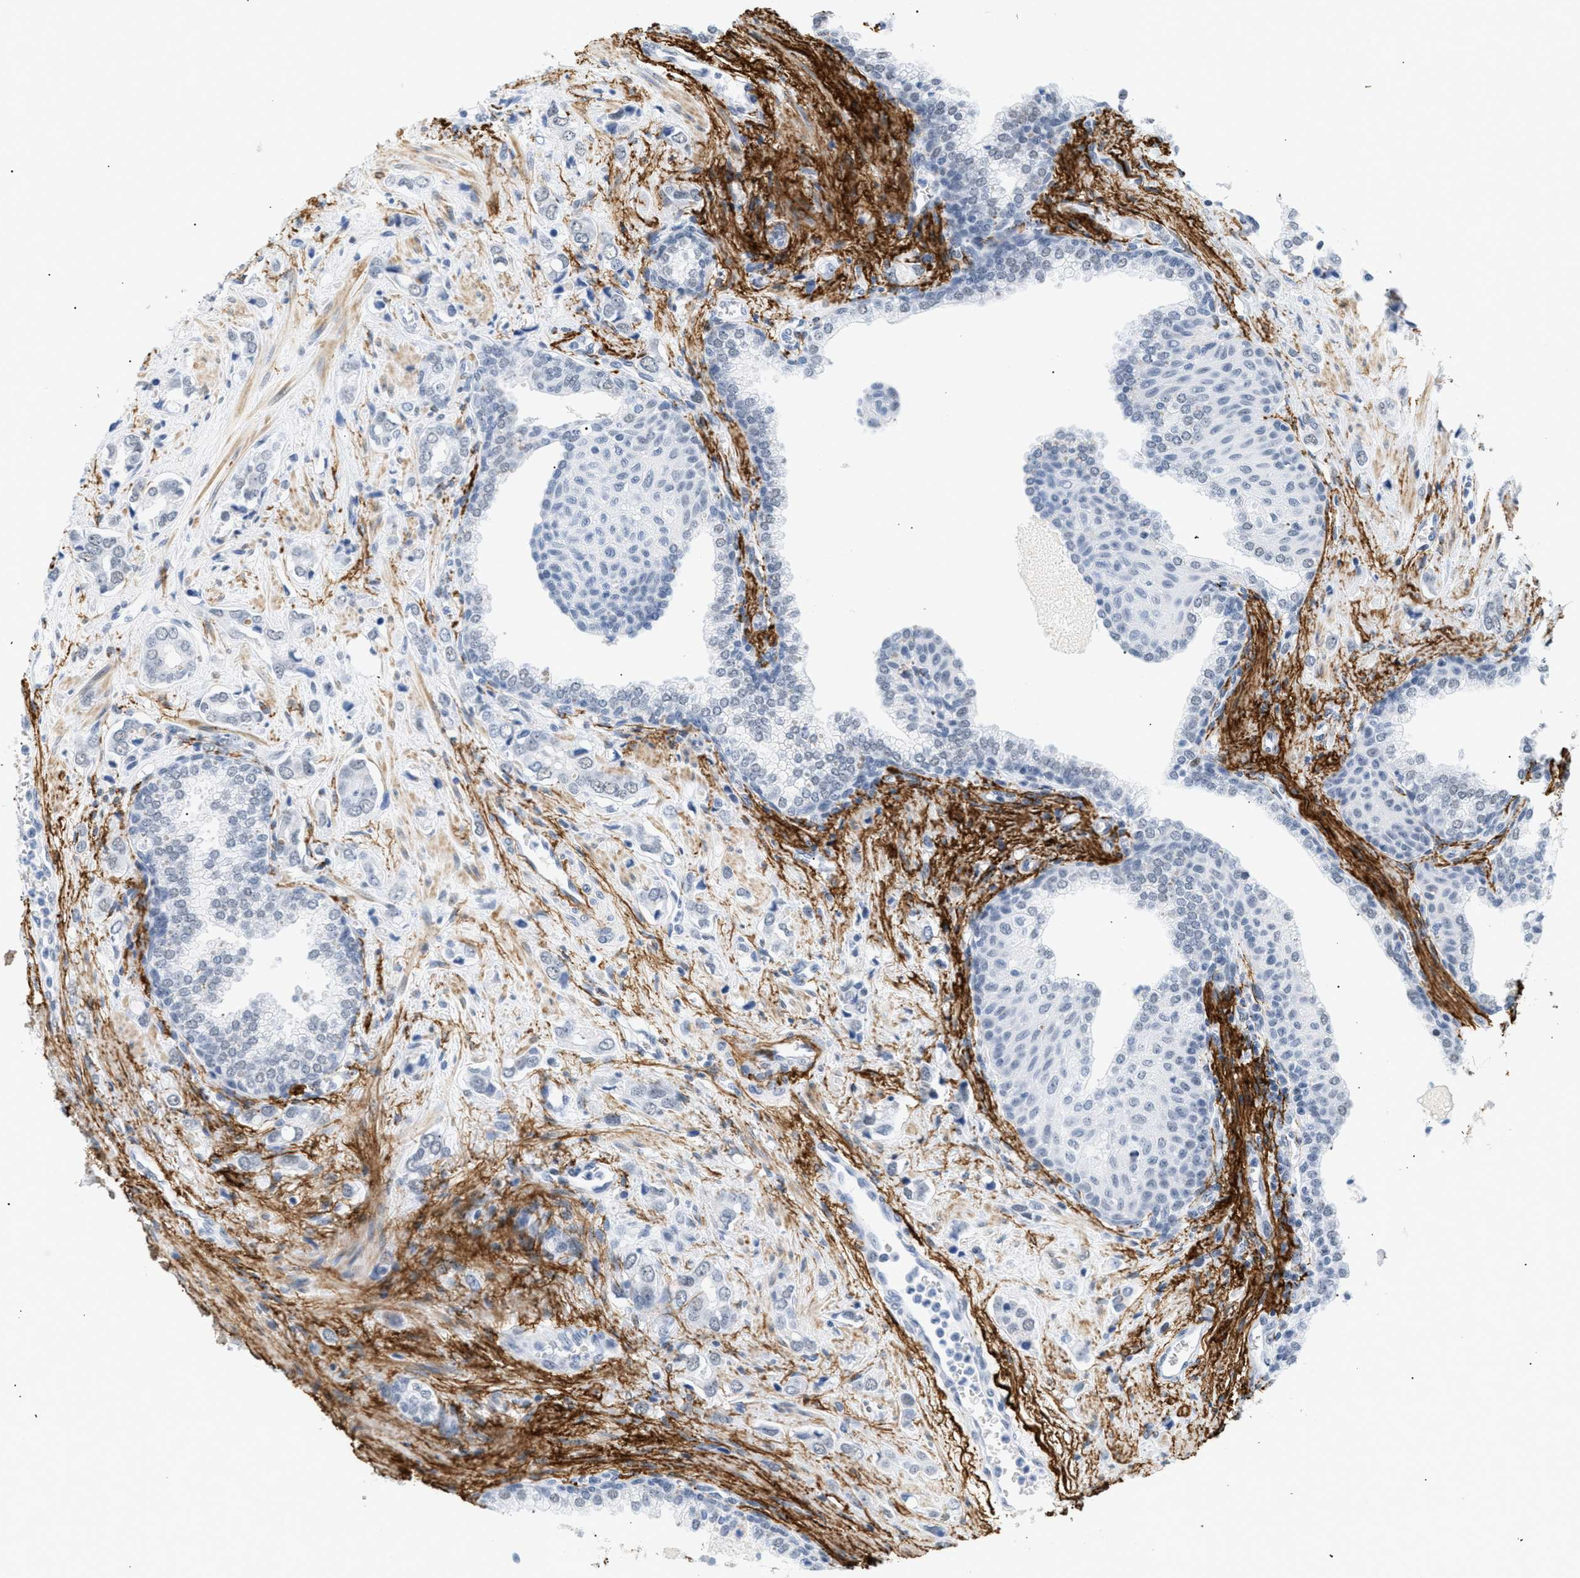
{"staining": {"intensity": "weak", "quantity": "<25%", "location": "nuclear"}, "tissue": "prostate cancer", "cell_type": "Tumor cells", "image_type": "cancer", "snomed": [{"axis": "morphology", "description": "Adenocarcinoma, High grade"}, {"axis": "topography", "description": "Prostate"}], "caption": "IHC of human prostate cancer shows no expression in tumor cells.", "gene": "ELN", "patient": {"sex": "male", "age": 52}}